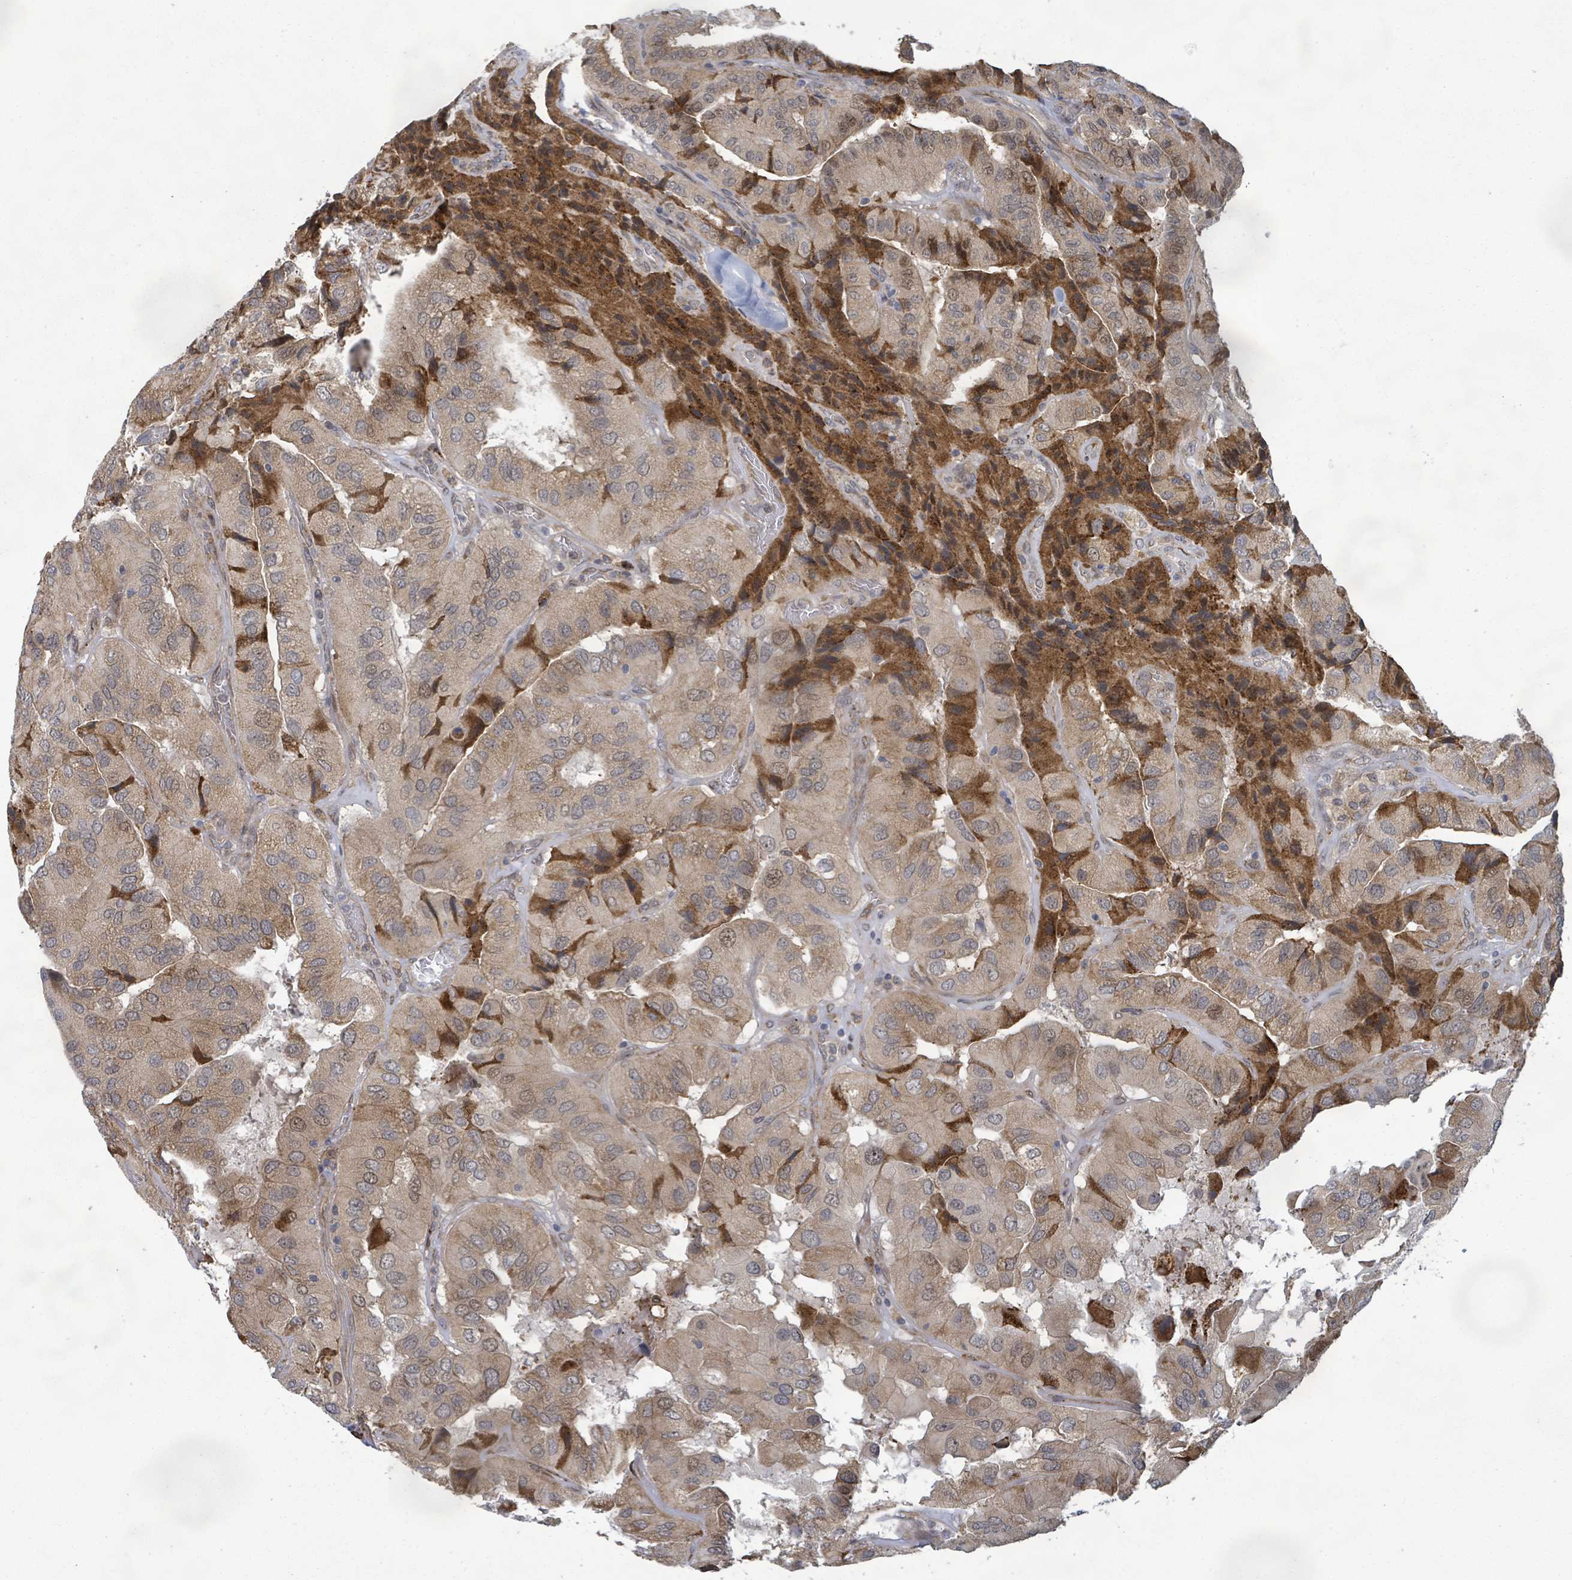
{"staining": {"intensity": "strong", "quantity": "<25%", "location": "cytoplasmic/membranous,nuclear"}, "tissue": "thyroid cancer", "cell_type": "Tumor cells", "image_type": "cancer", "snomed": [{"axis": "morphology", "description": "Normal tissue, NOS"}, {"axis": "morphology", "description": "Papillary adenocarcinoma, NOS"}, {"axis": "topography", "description": "Thyroid gland"}], "caption": "Strong cytoplasmic/membranous and nuclear positivity for a protein is seen in approximately <25% of tumor cells of thyroid papillary adenocarcinoma using immunohistochemistry (IHC).", "gene": "SHROOM2", "patient": {"sex": "female", "age": 59}}